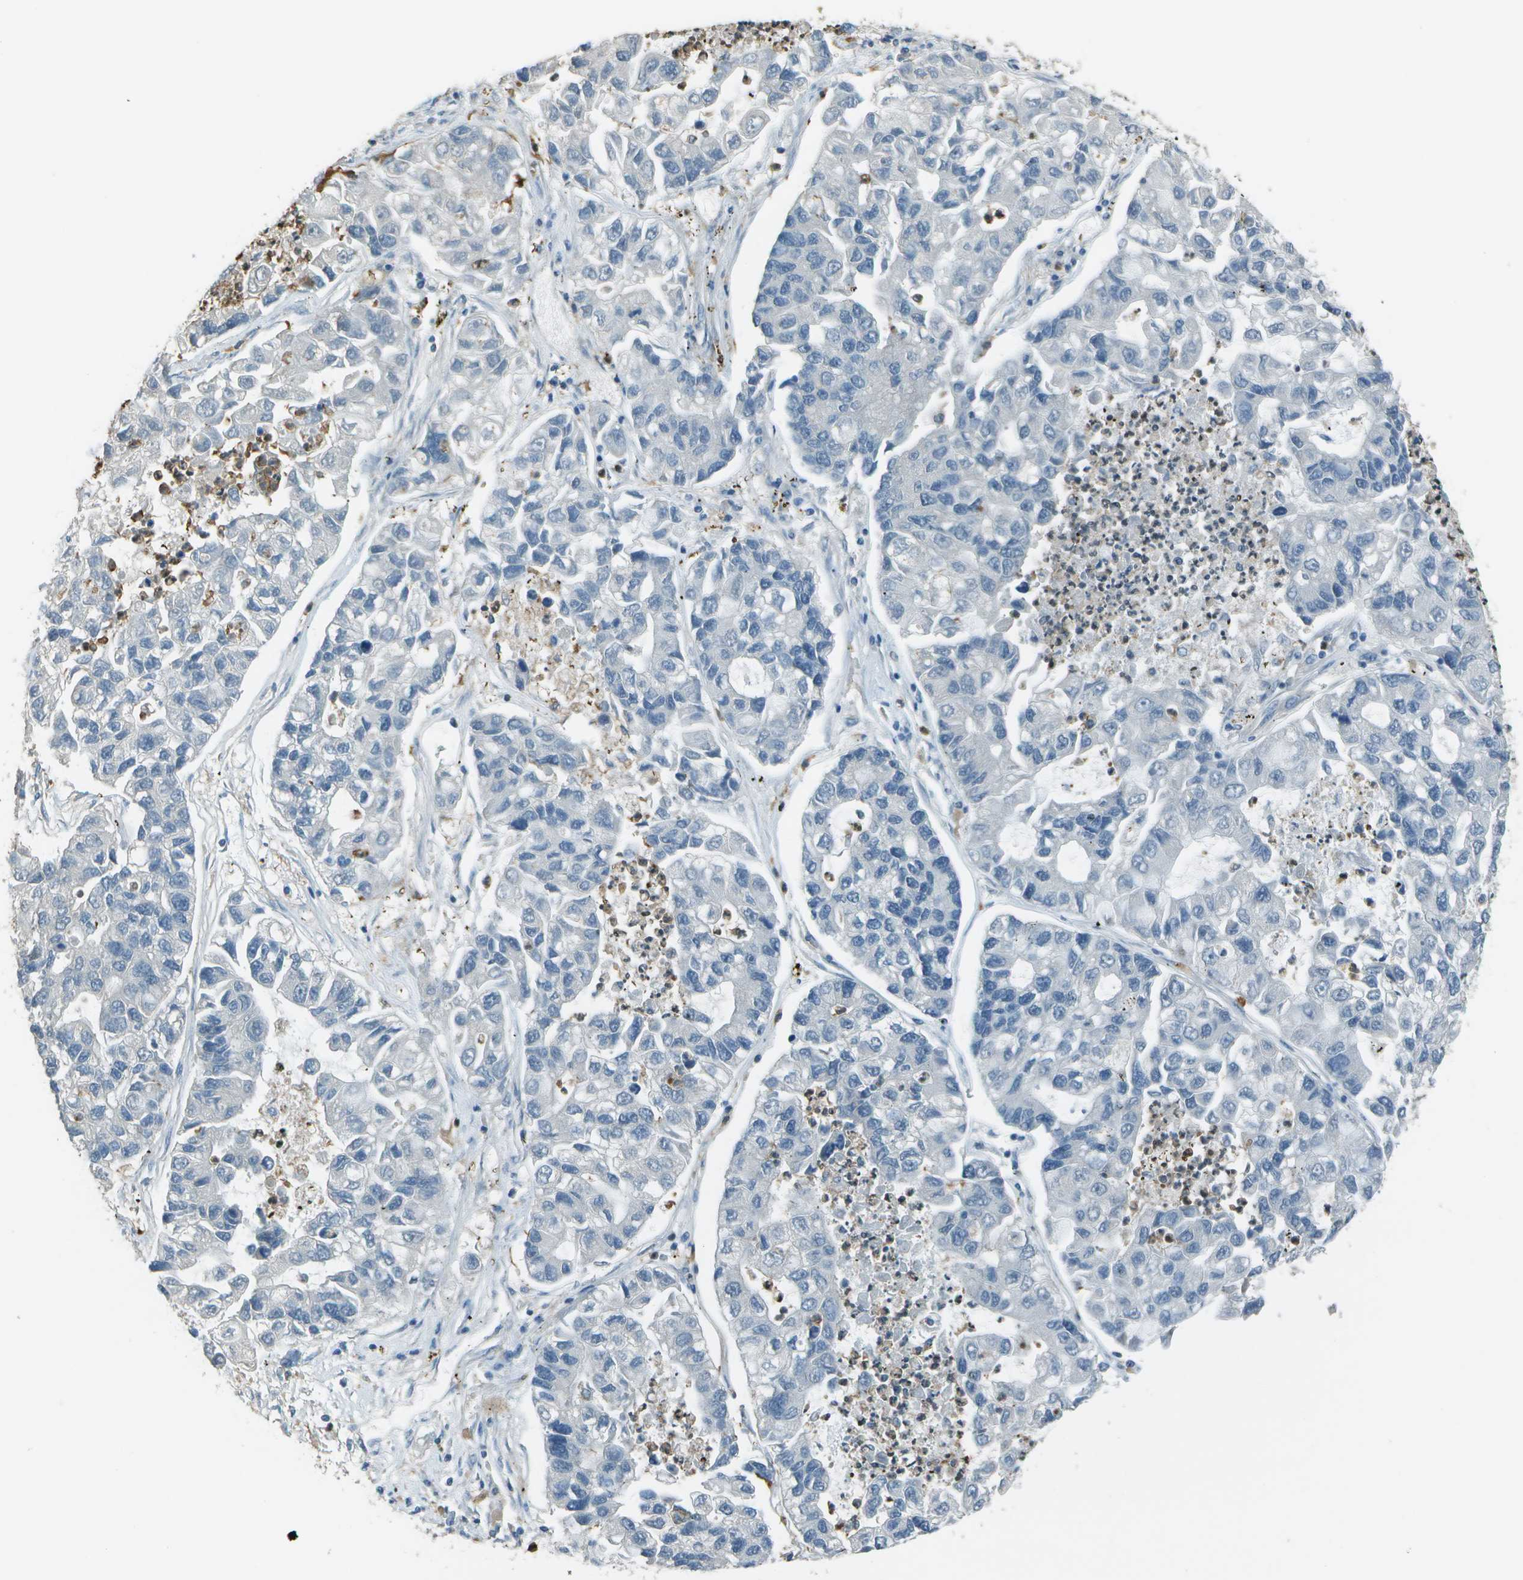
{"staining": {"intensity": "negative", "quantity": "none", "location": "none"}, "tissue": "lung cancer", "cell_type": "Tumor cells", "image_type": "cancer", "snomed": [{"axis": "morphology", "description": "Adenocarcinoma, NOS"}, {"axis": "topography", "description": "Lung"}], "caption": "This is an immunohistochemistry (IHC) histopathology image of human lung cancer. There is no positivity in tumor cells.", "gene": "DEPDC1", "patient": {"sex": "female", "age": 51}}